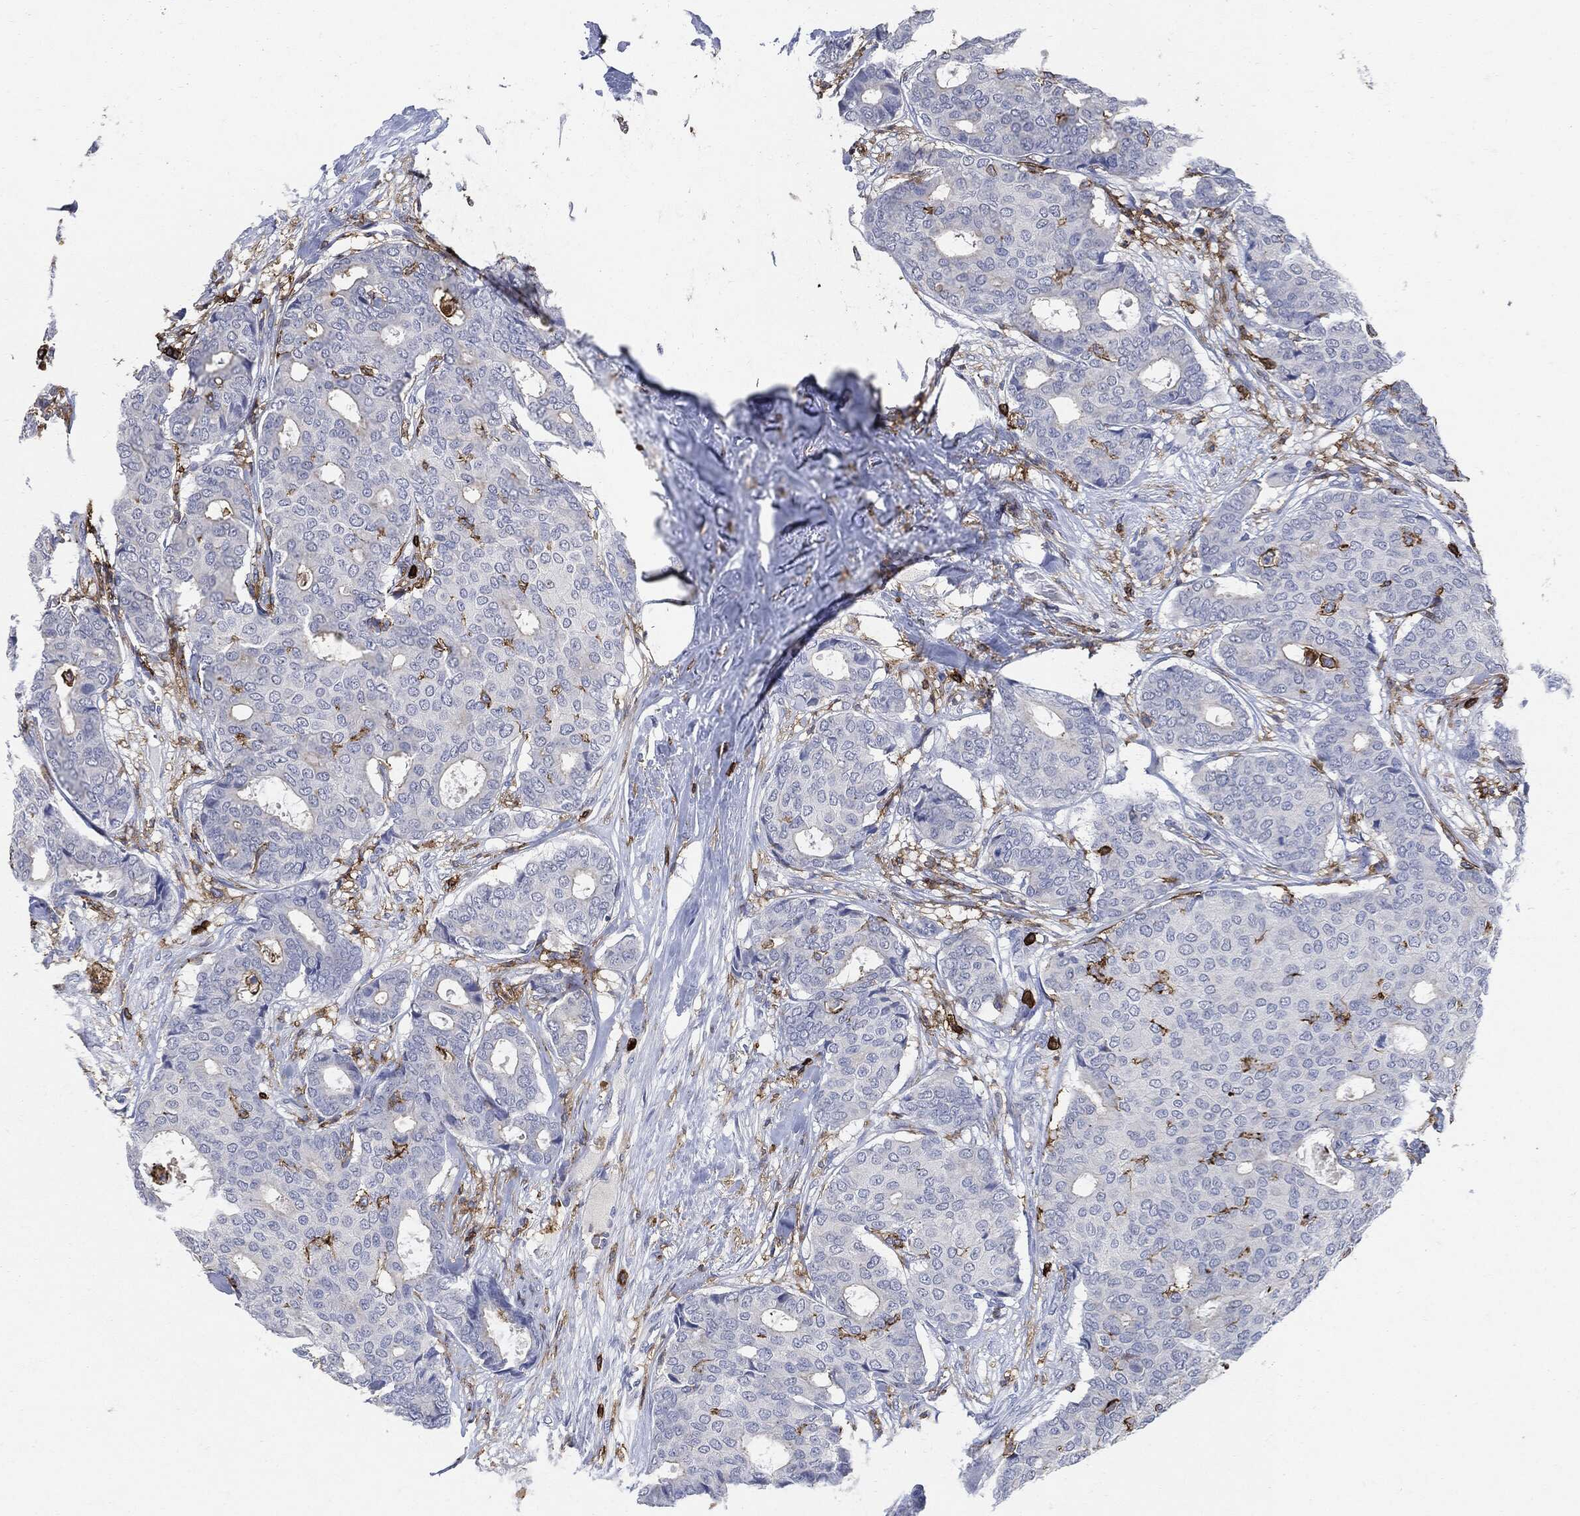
{"staining": {"intensity": "negative", "quantity": "none", "location": "none"}, "tissue": "breast cancer", "cell_type": "Tumor cells", "image_type": "cancer", "snomed": [{"axis": "morphology", "description": "Duct carcinoma"}, {"axis": "topography", "description": "Breast"}], "caption": "Protein analysis of breast invasive ductal carcinoma shows no significant positivity in tumor cells.", "gene": "PTPRC", "patient": {"sex": "female", "age": 75}}